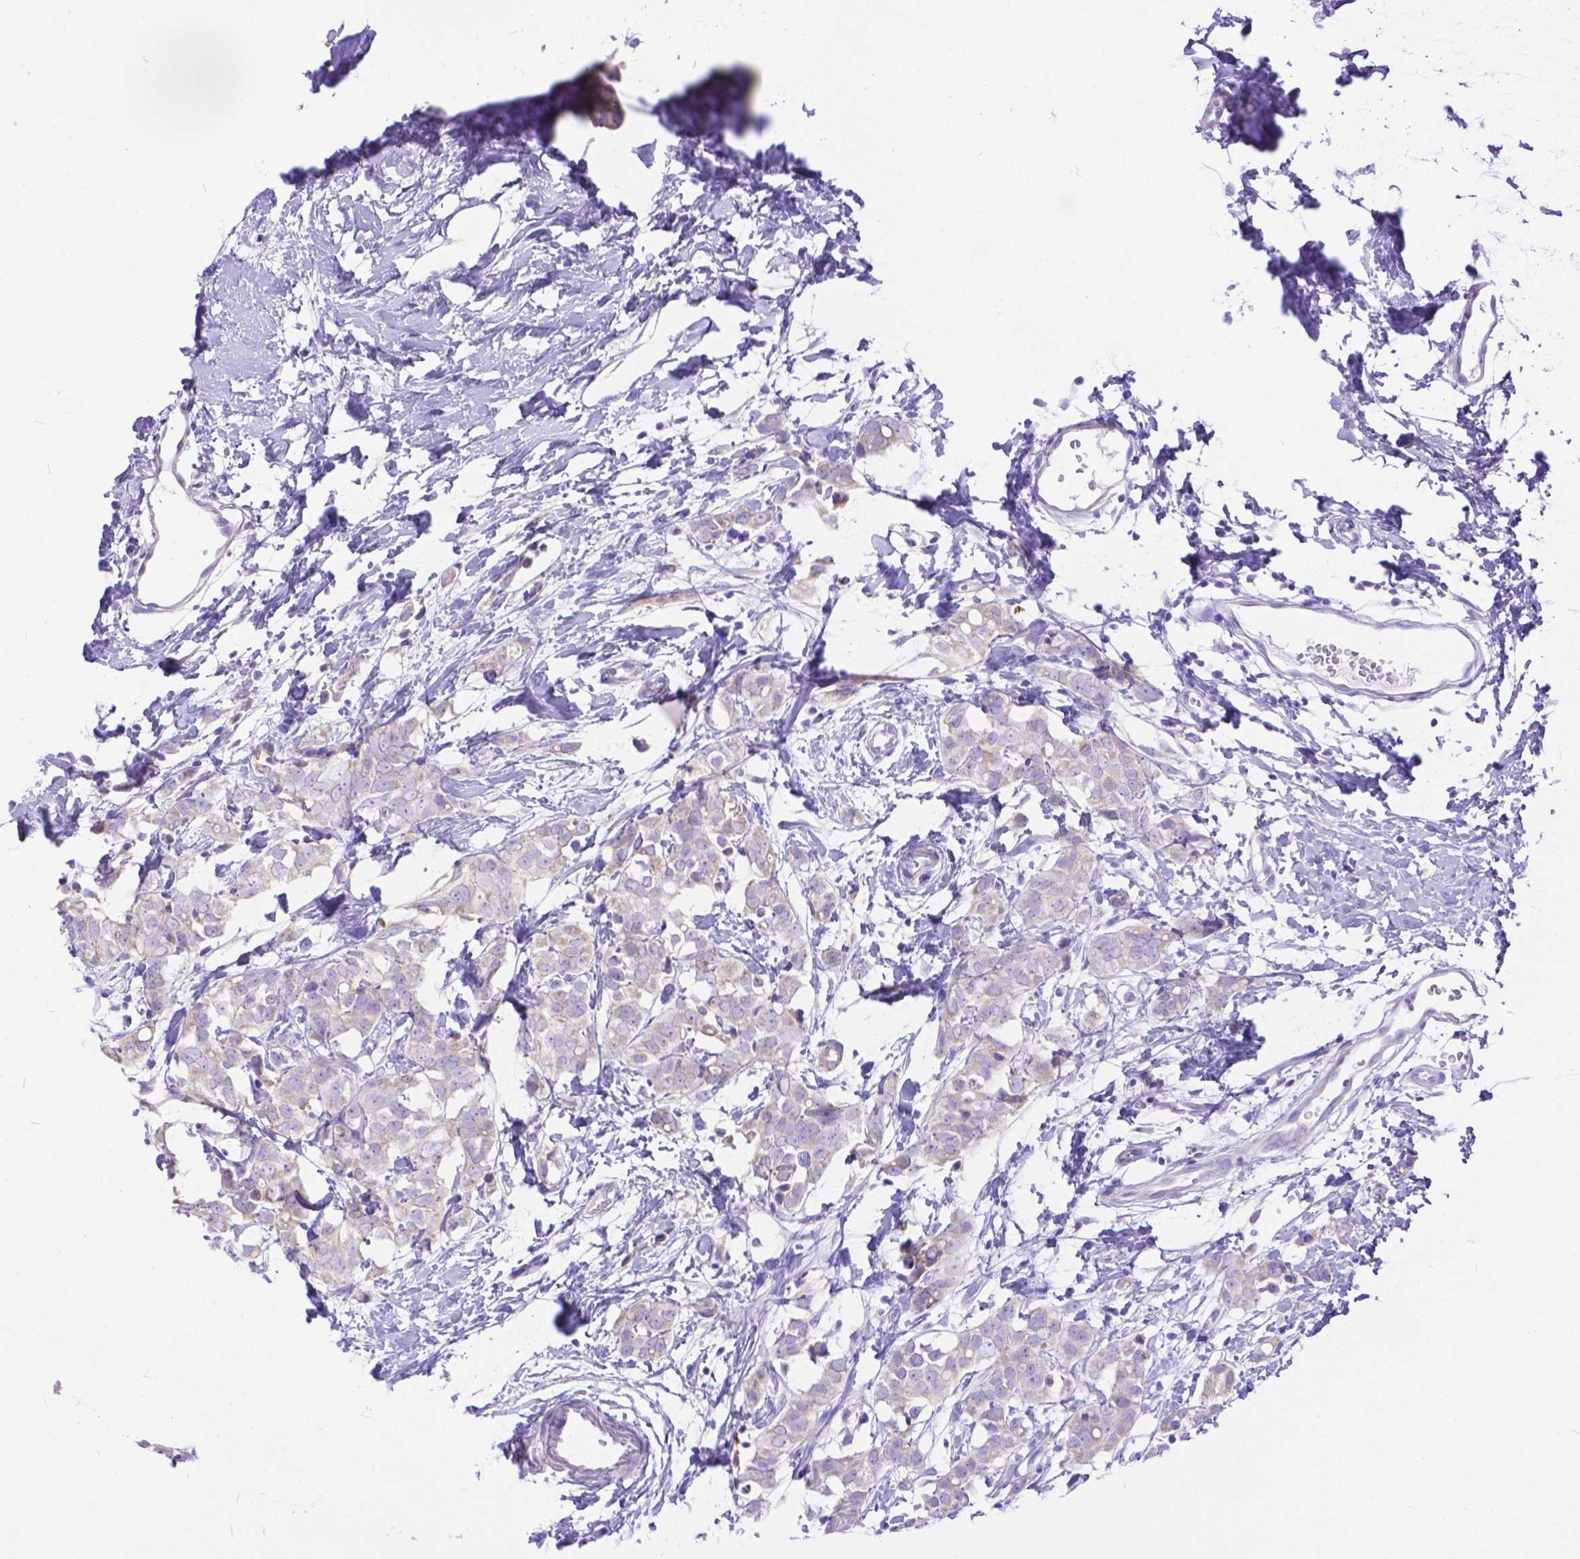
{"staining": {"intensity": "negative", "quantity": "none", "location": "none"}, "tissue": "breast cancer", "cell_type": "Tumor cells", "image_type": "cancer", "snomed": [{"axis": "morphology", "description": "Duct carcinoma"}, {"axis": "topography", "description": "Breast"}], "caption": "Tumor cells show no significant protein positivity in breast invasive ductal carcinoma. (DAB (3,3'-diaminobenzidine) immunohistochemistry visualized using brightfield microscopy, high magnification).", "gene": "DHRS2", "patient": {"sex": "female", "age": 40}}